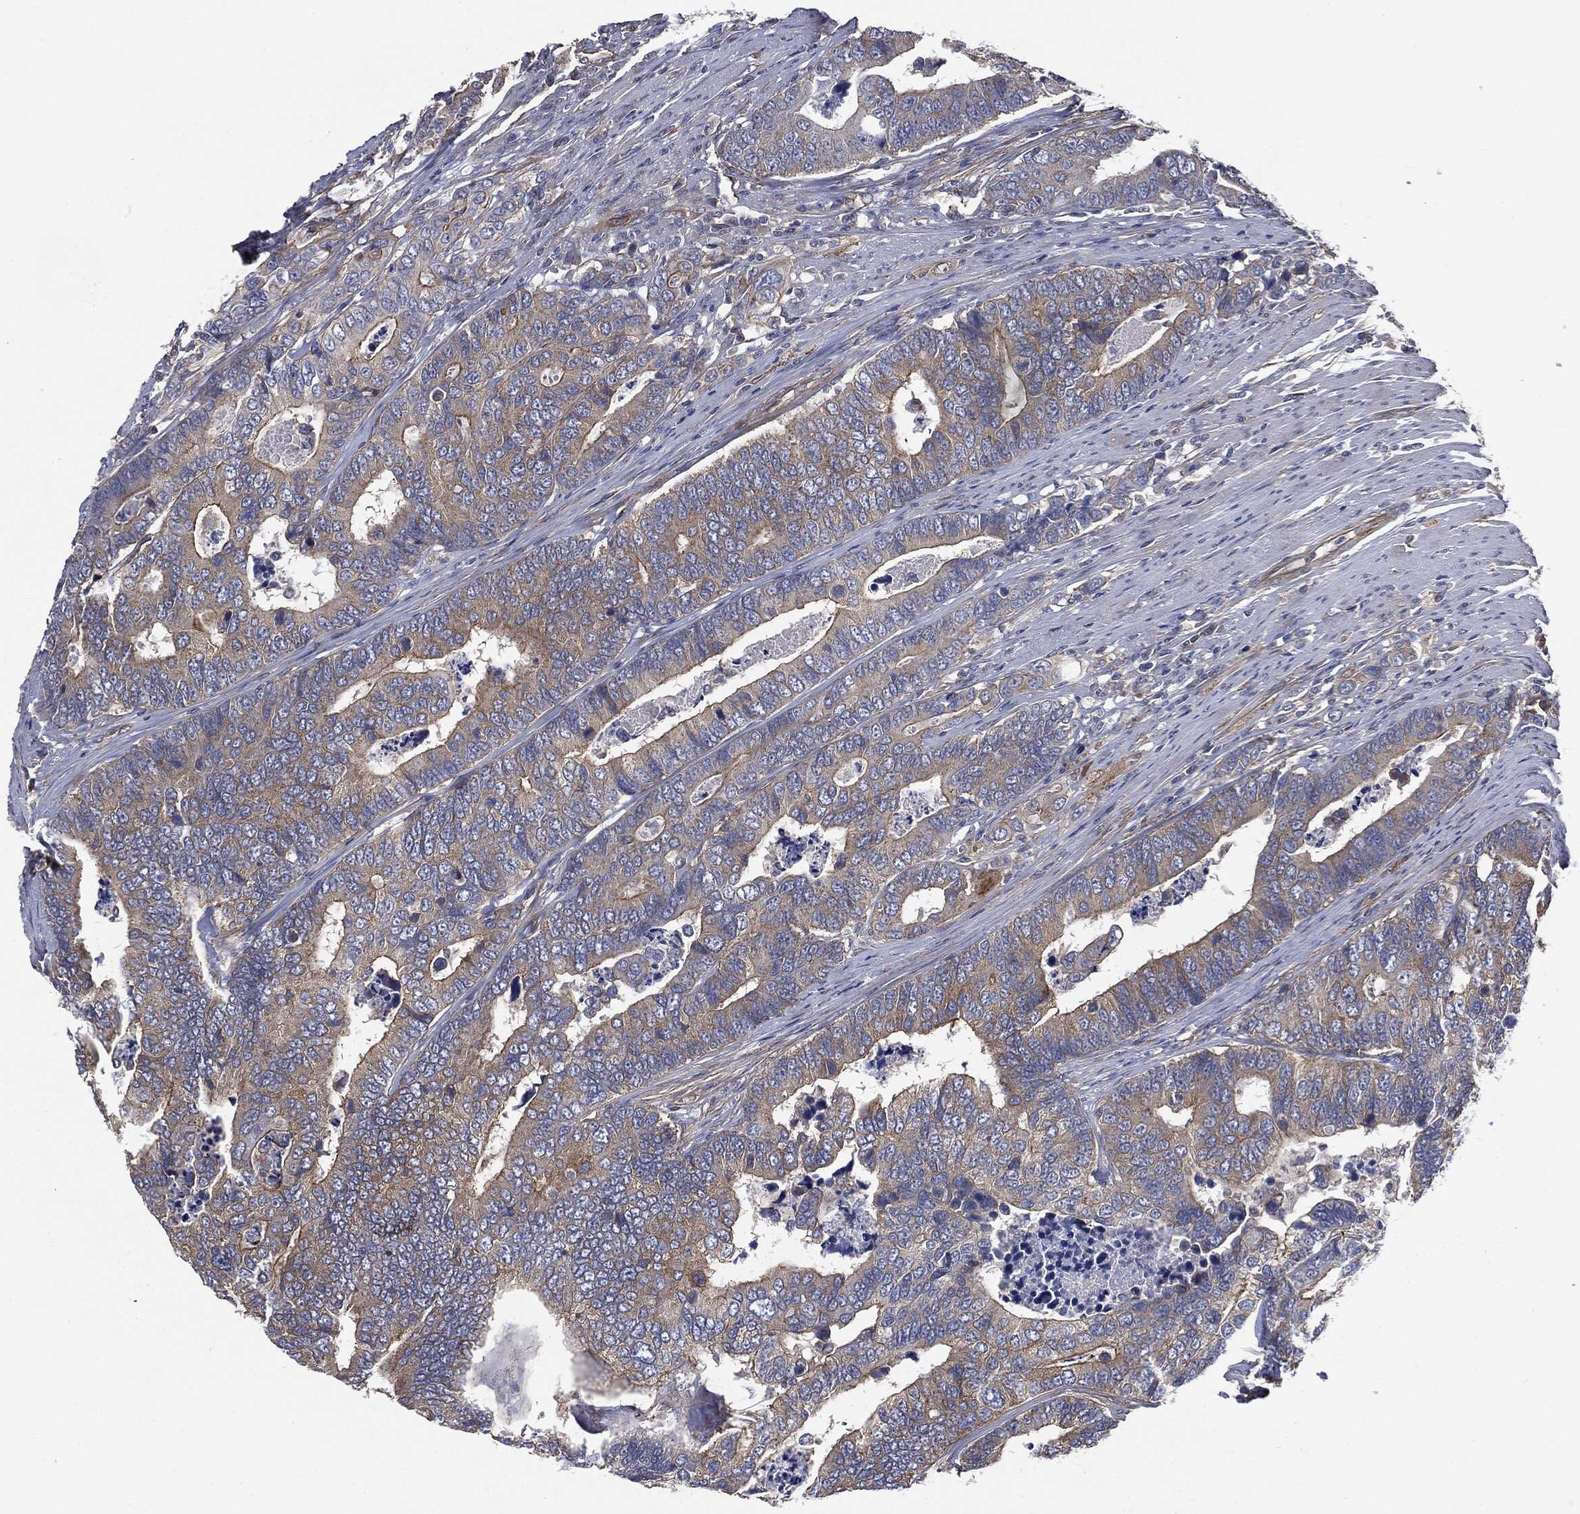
{"staining": {"intensity": "moderate", "quantity": "<25%", "location": "cytoplasmic/membranous"}, "tissue": "colorectal cancer", "cell_type": "Tumor cells", "image_type": "cancer", "snomed": [{"axis": "morphology", "description": "Adenocarcinoma, NOS"}, {"axis": "topography", "description": "Colon"}], "caption": "Protein expression analysis of human adenocarcinoma (colorectal) reveals moderate cytoplasmic/membranous staining in about <25% of tumor cells.", "gene": "EPS15L1", "patient": {"sex": "female", "age": 72}}